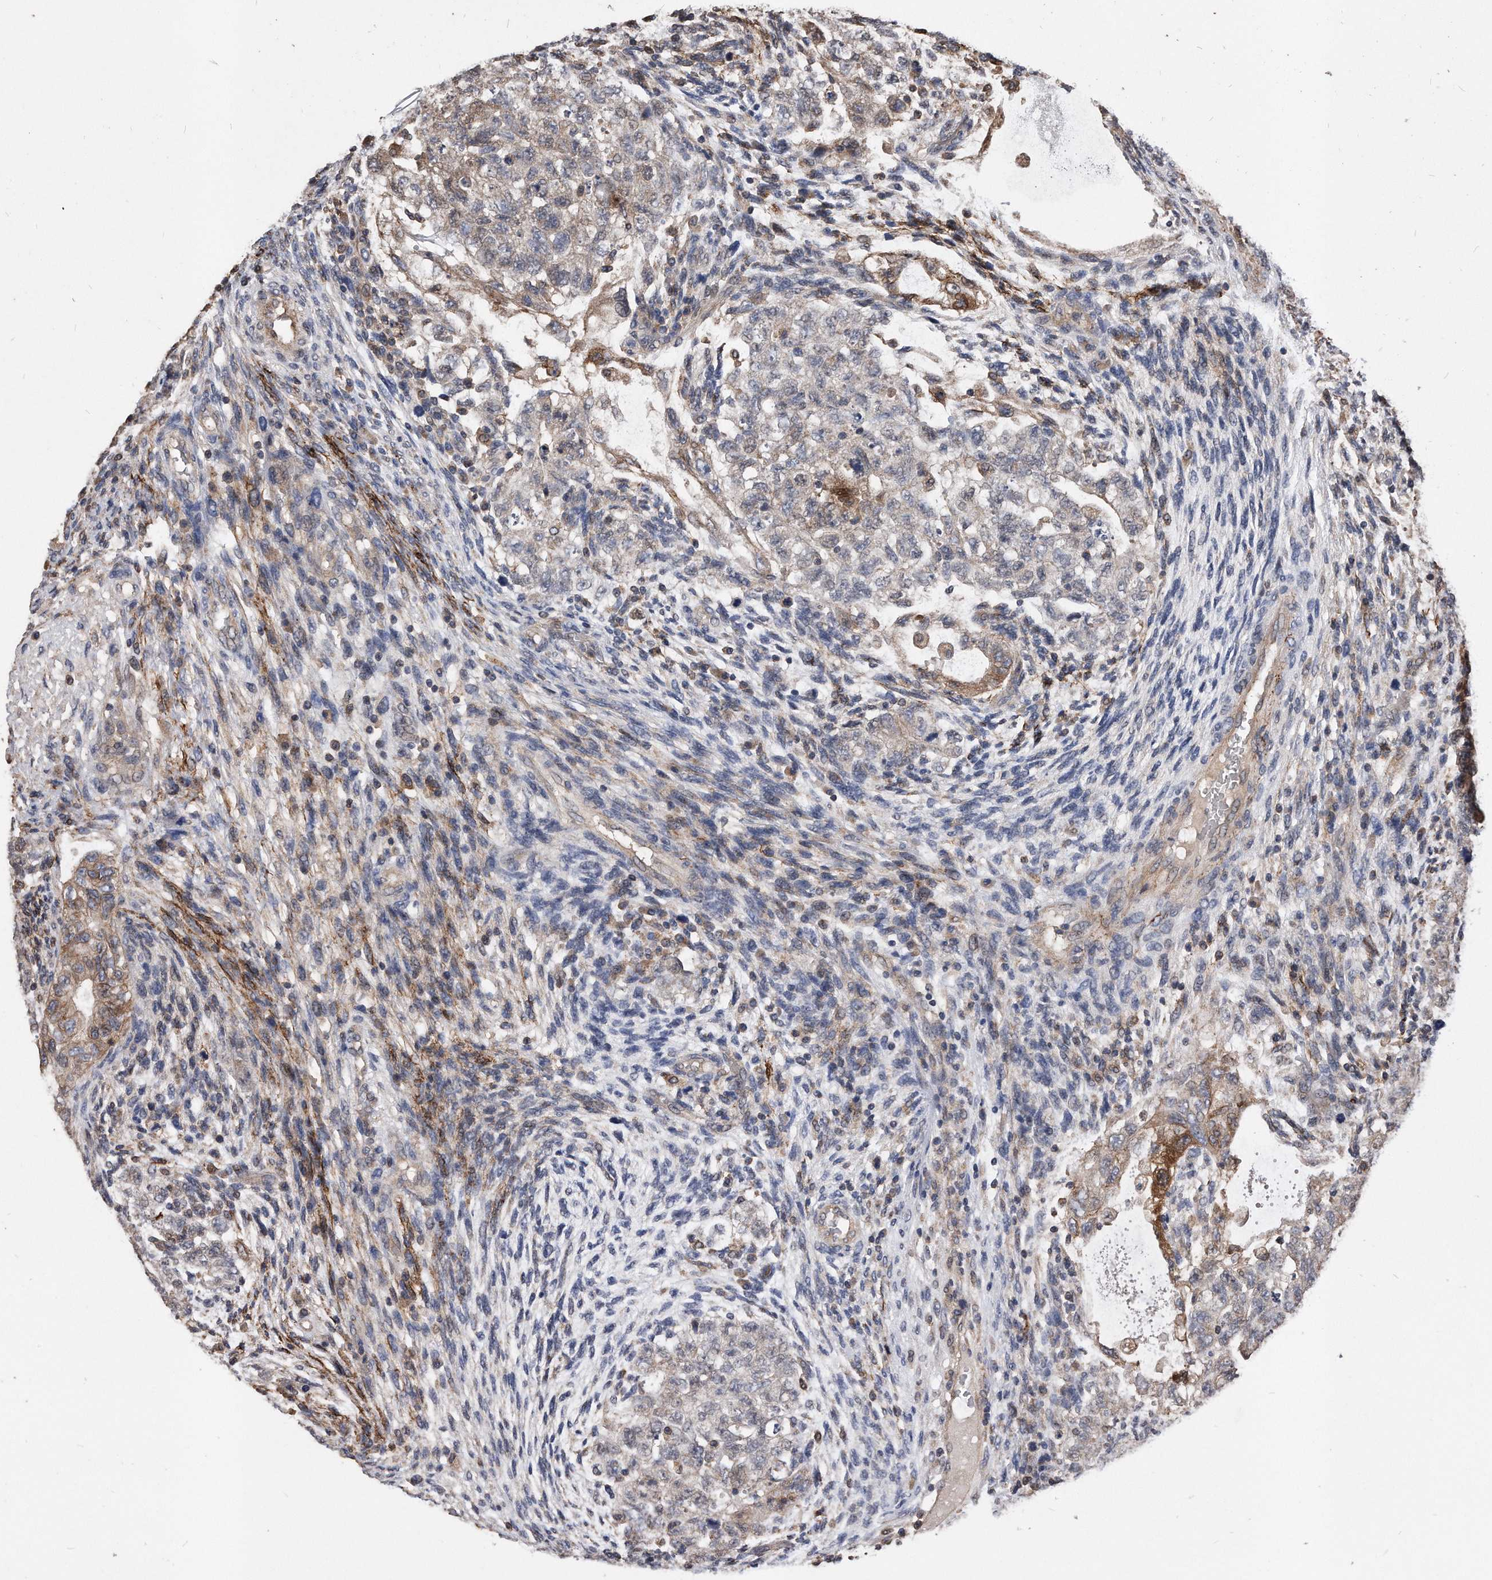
{"staining": {"intensity": "moderate", "quantity": "<25%", "location": "cytoplasmic/membranous"}, "tissue": "testis cancer", "cell_type": "Tumor cells", "image_type": "cancer", "snomed": [{"axis": "morphology", "description": "Carcinoma, Embryonal, NOS"}, {"axis": "topography", "description": "Testis"}], "caption": "A histopathology image of human testis cancer (embryonal carcinoma) stained for a protein displays moderate cytoplasmic/membranous brown staining in tumor cells.", "gene": "IL20RA", "patient": {"sex": "male", "age": 36}}